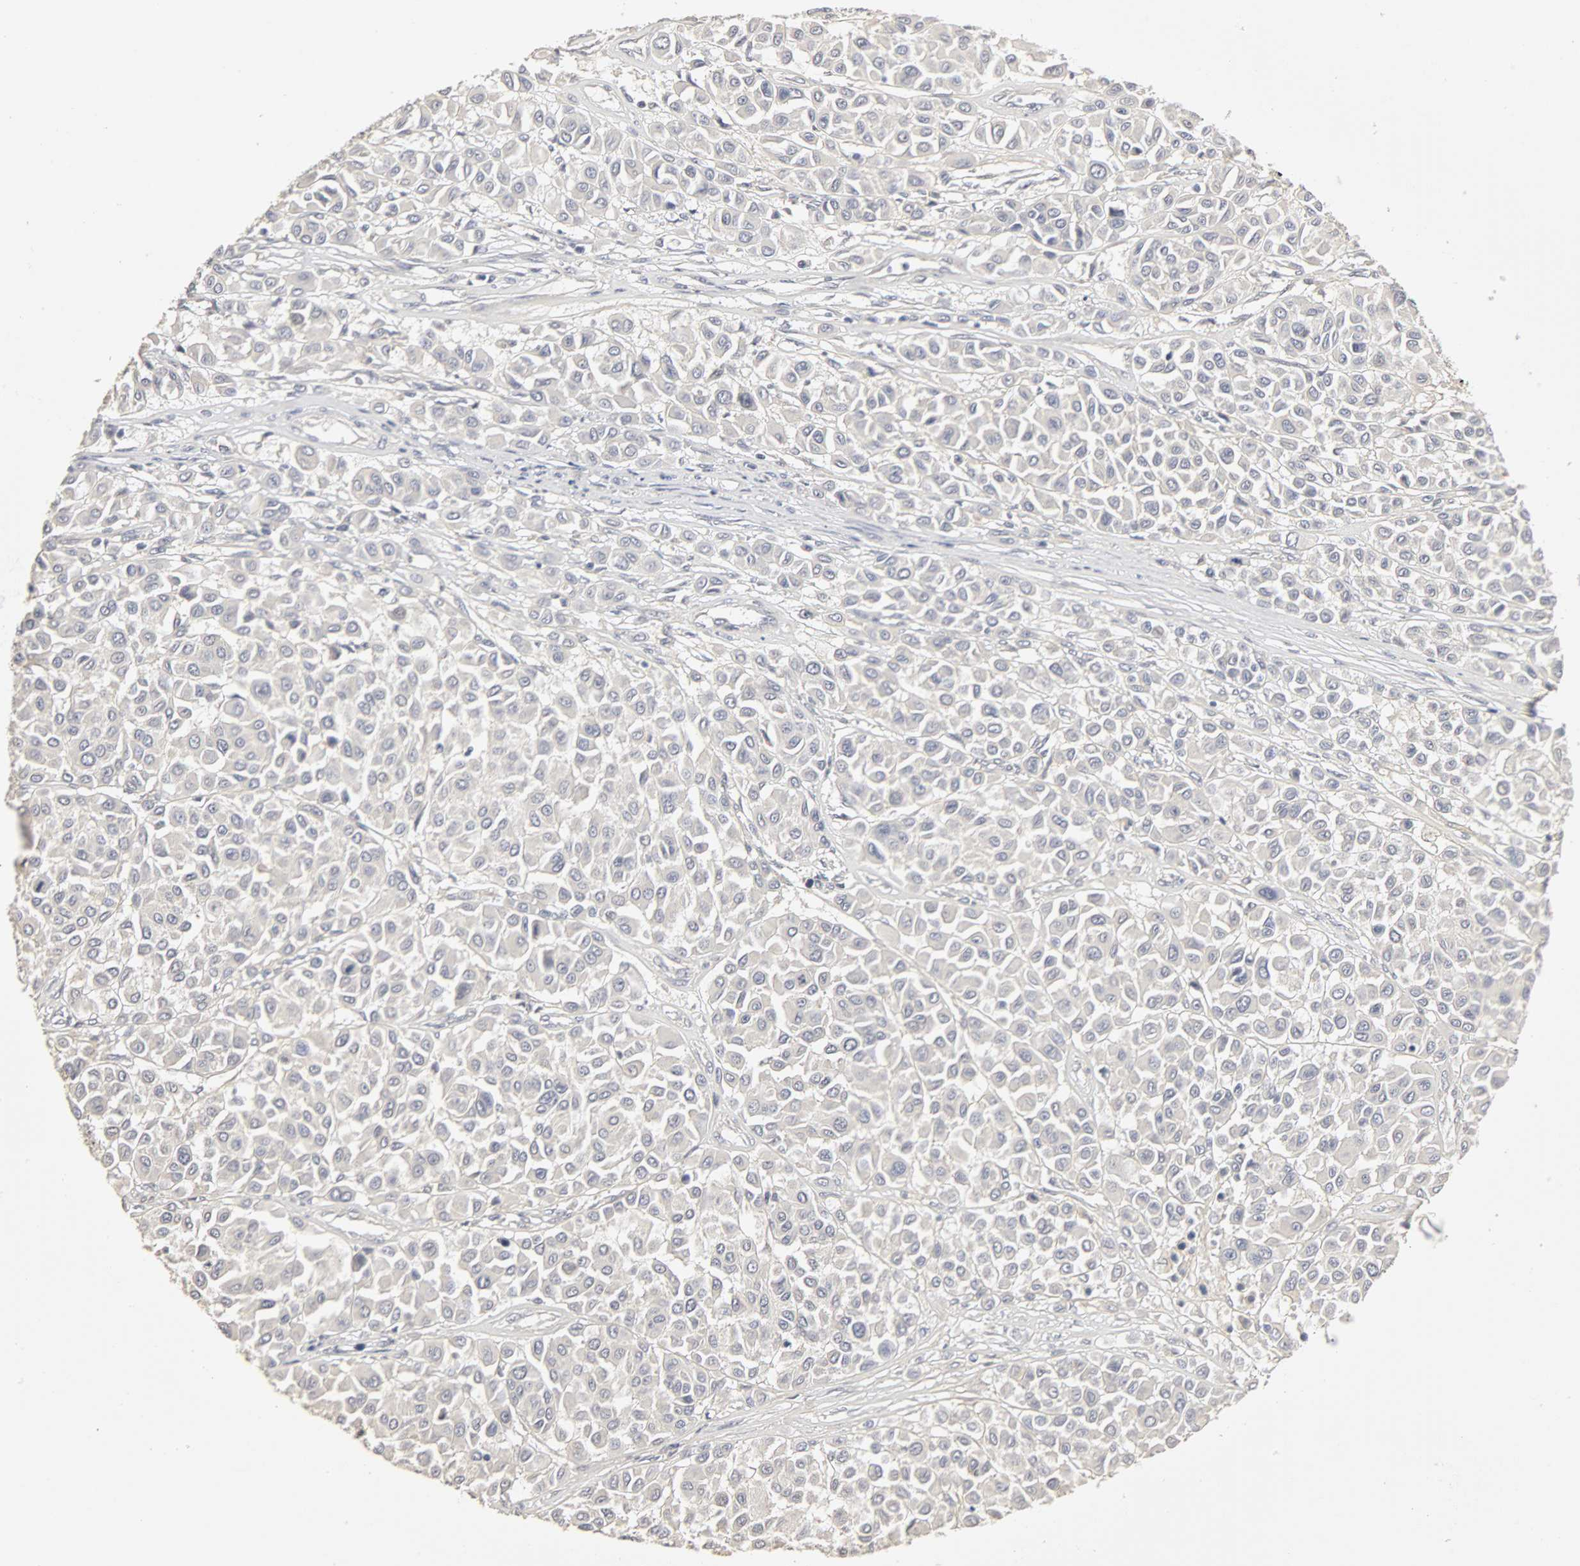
{"staining": {"intensity": "negative", "quantity": "none", "location": "none"}, "tissue": "melanoma", "cell_type": "Tumor cells", "image_type": "cancer", "snomed": [{"axis": "morphology", "description": "Malignant melanoma, Metastatic site"}, {"axis": "topography", "description": "Soft tissue"}], "caption": "Tumor cells are negative for brown protein staining in malignant melanoma (metastatic site).", "gene": "SLC10A2", "patient": {"sex": "male", "age": 41}}